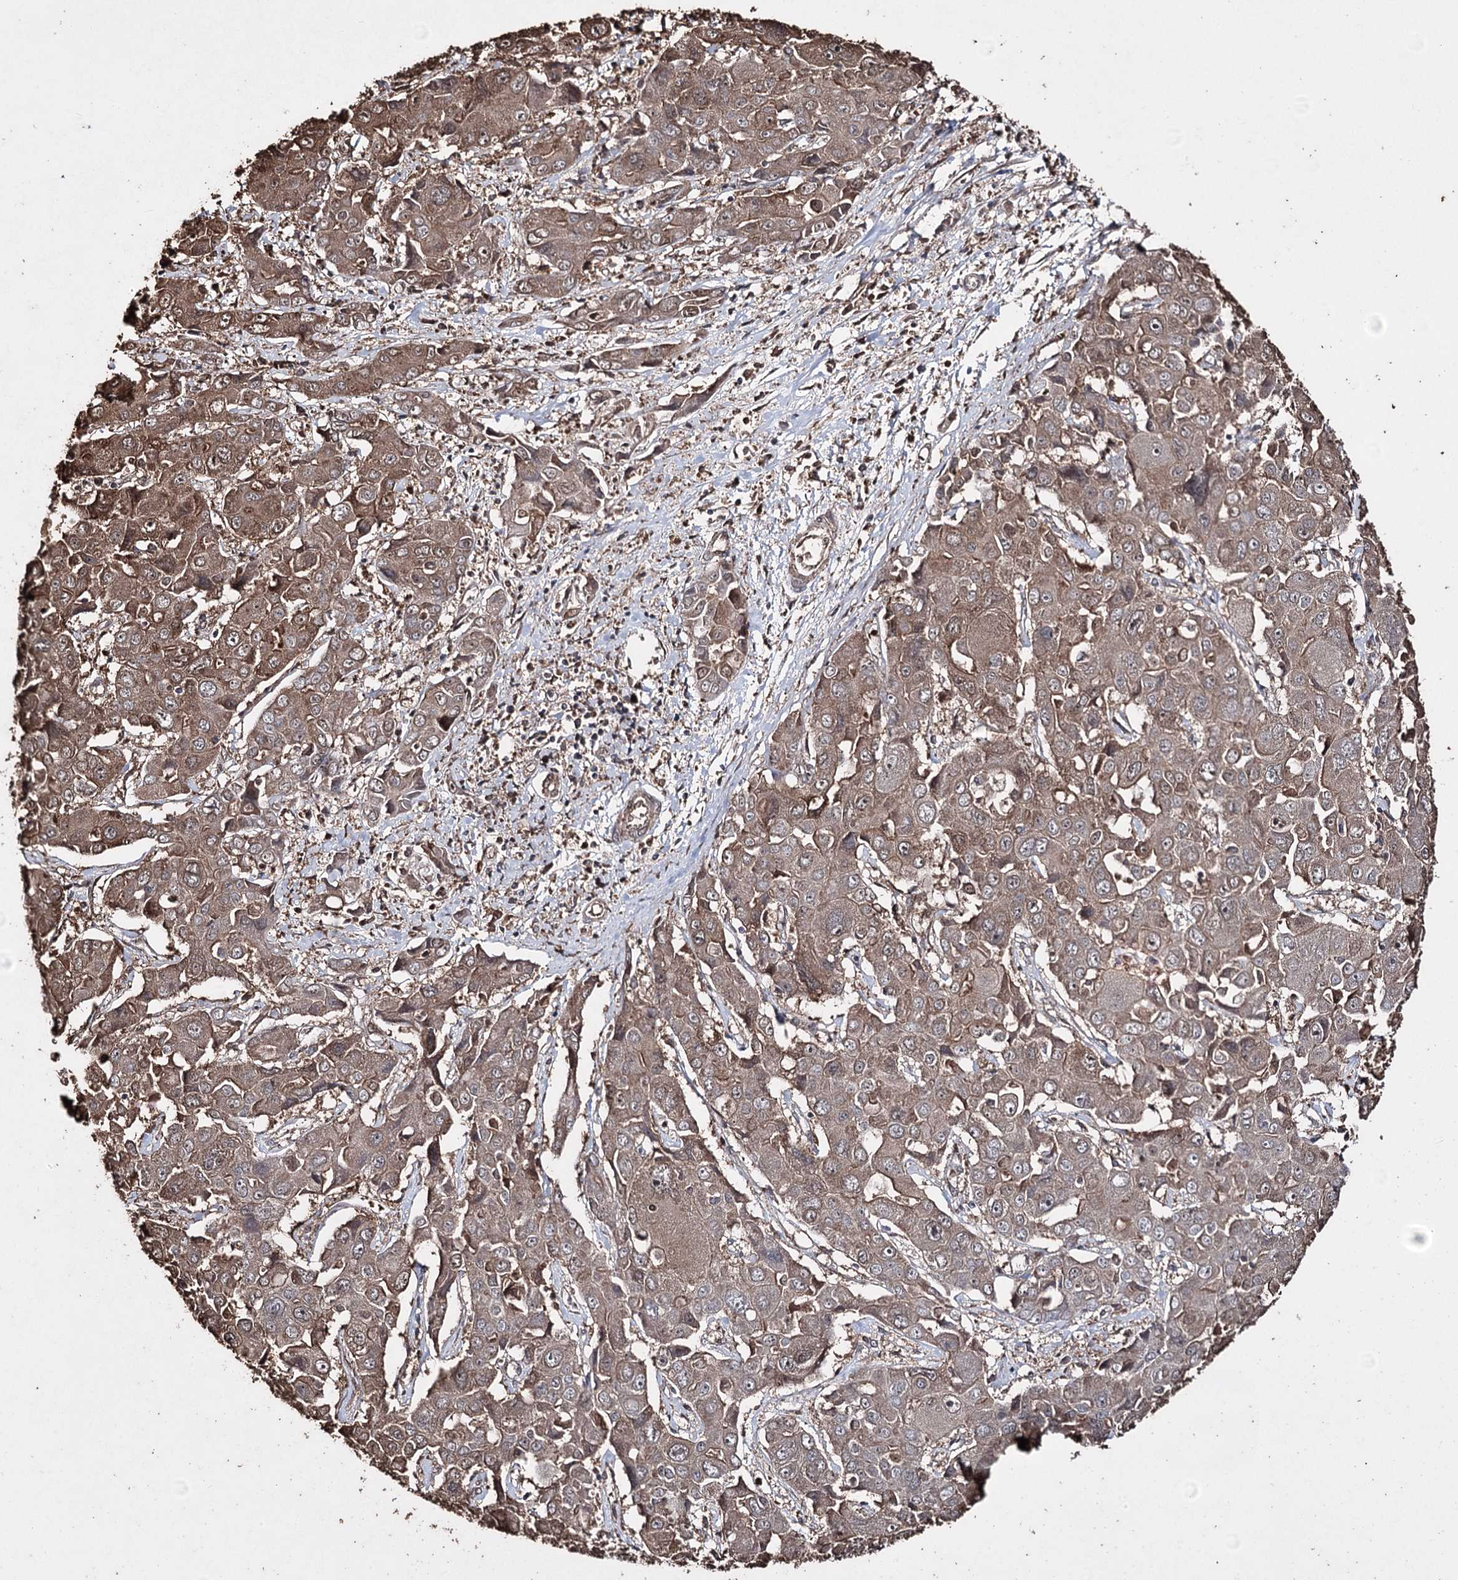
{"staining": {"intensity": "weak", "quantity": ">75%", "location": "cytoplasmic/membranous"}, "tissue": "liver cancer", "cell_type": "Tumor cells", "image_type": "cancer", "snomed": [{"axis": "morphology", "description": "Cholangiocarcinoma"}, {"axis": "topography", "description": "Liver"}], "caption": "Protein staining exhibits weak cytoplasmic/membranous staining in approximately >75% of tumor cells in cholangiocarcinoma (liver). (brown staining indicates protein expression, while blue staining denotes nuclei).", "gene": "ZNF662", "patient": {"sex": "male", "age": 67}}